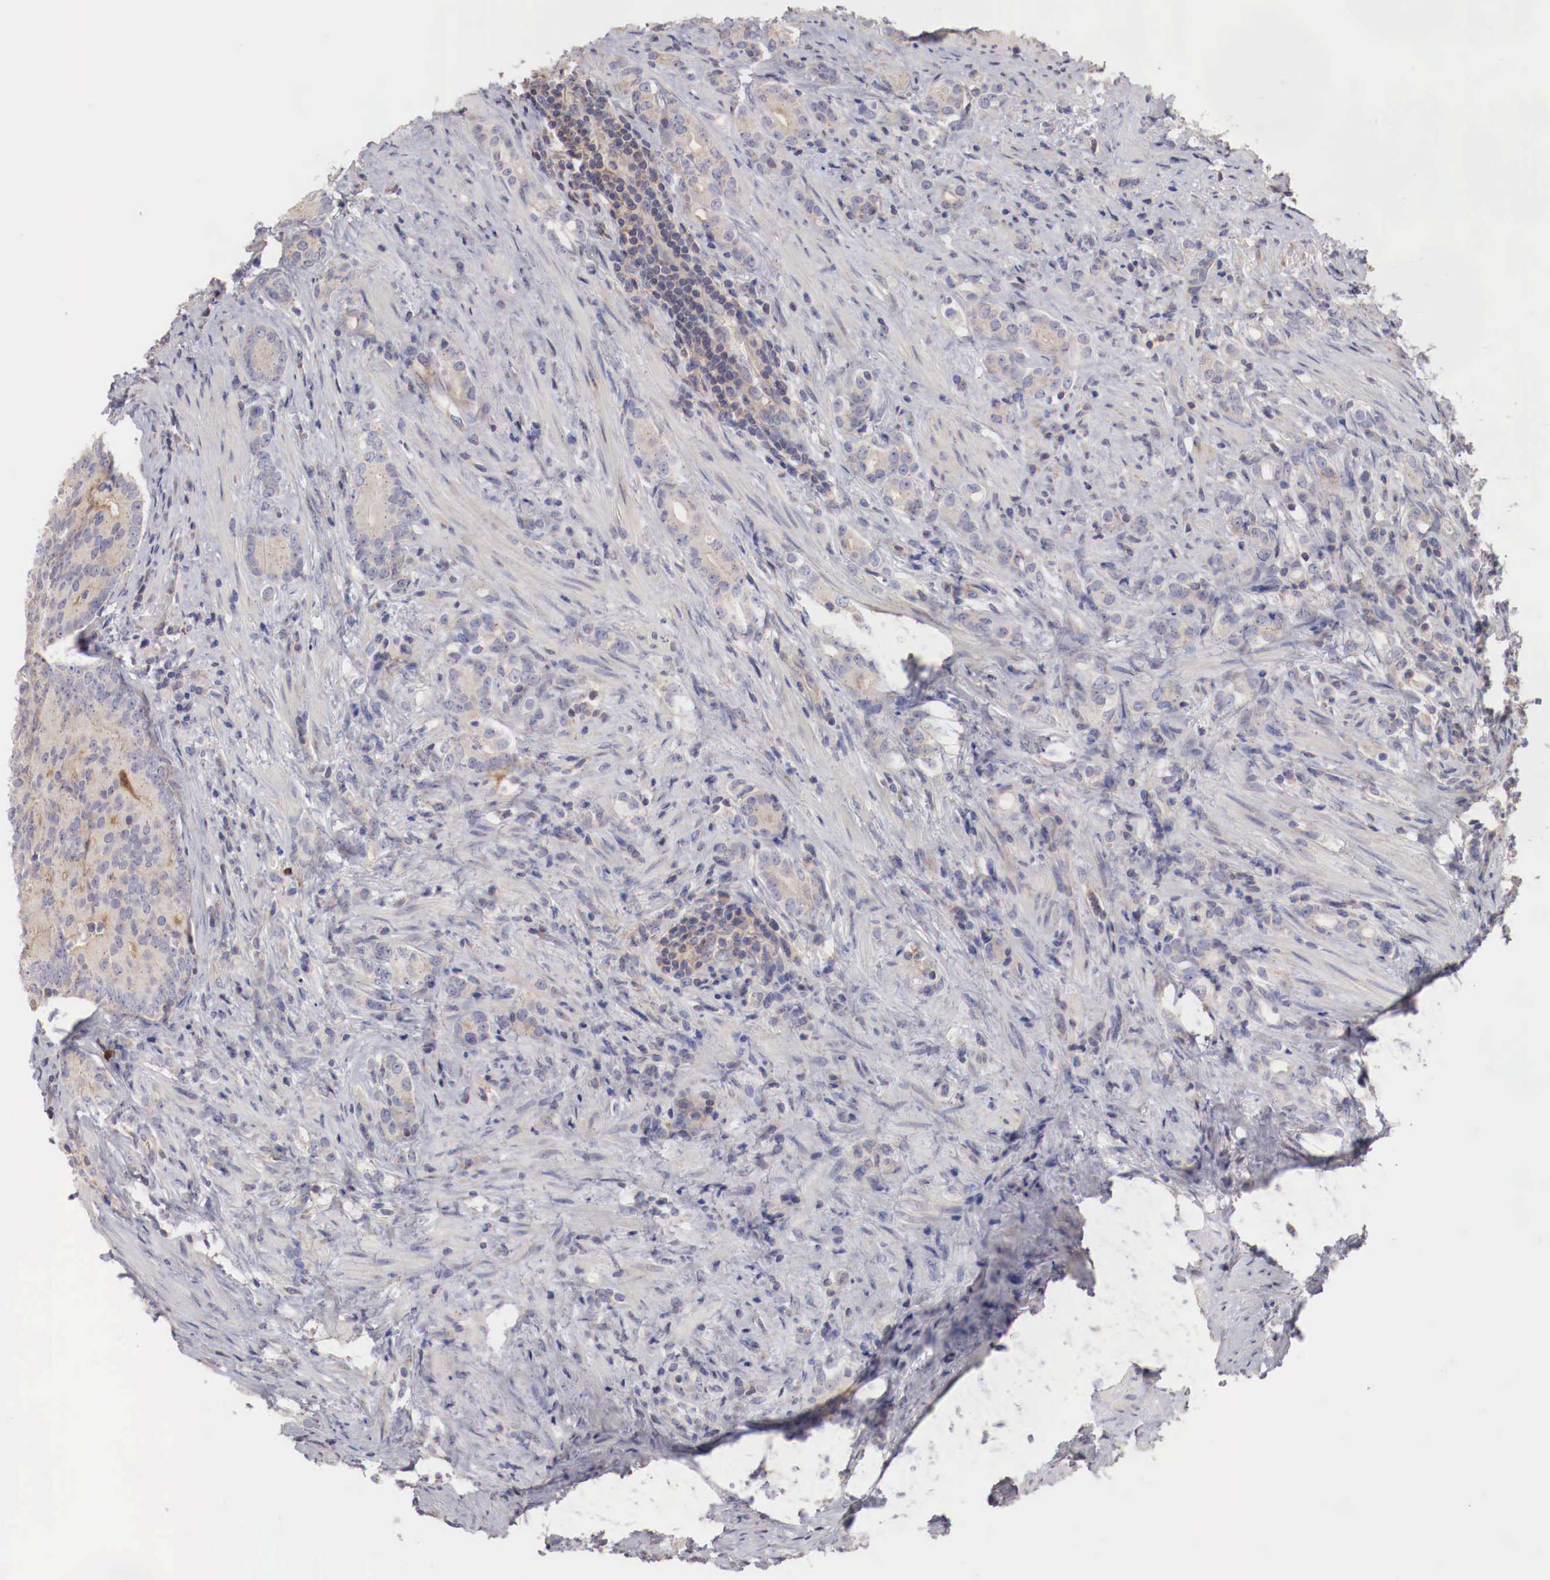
{"staining": {"intensity": "weak", "quantity": "25%-75%", "location": "cytoplasmic/membranous"}, "tissue": "prostate cancer", "cell_type": "Tumor cells", "image_type": "cancer", "snomed": [{"axis": "morphology", "description": "Adenocarcinoma, Medium grade"}, {"axis": "topography", "description": "Prostate"}], "caption": "Immunohistochemical staining of human prostate cancer (adenocarcinoma (medium-grade)) shows low levels of weak cytoplasmic/membranous expression in approximately 25%-75% of tumor cells.", "gene": "PITPNA", "patient": {"sex": "male", "age": 59}}